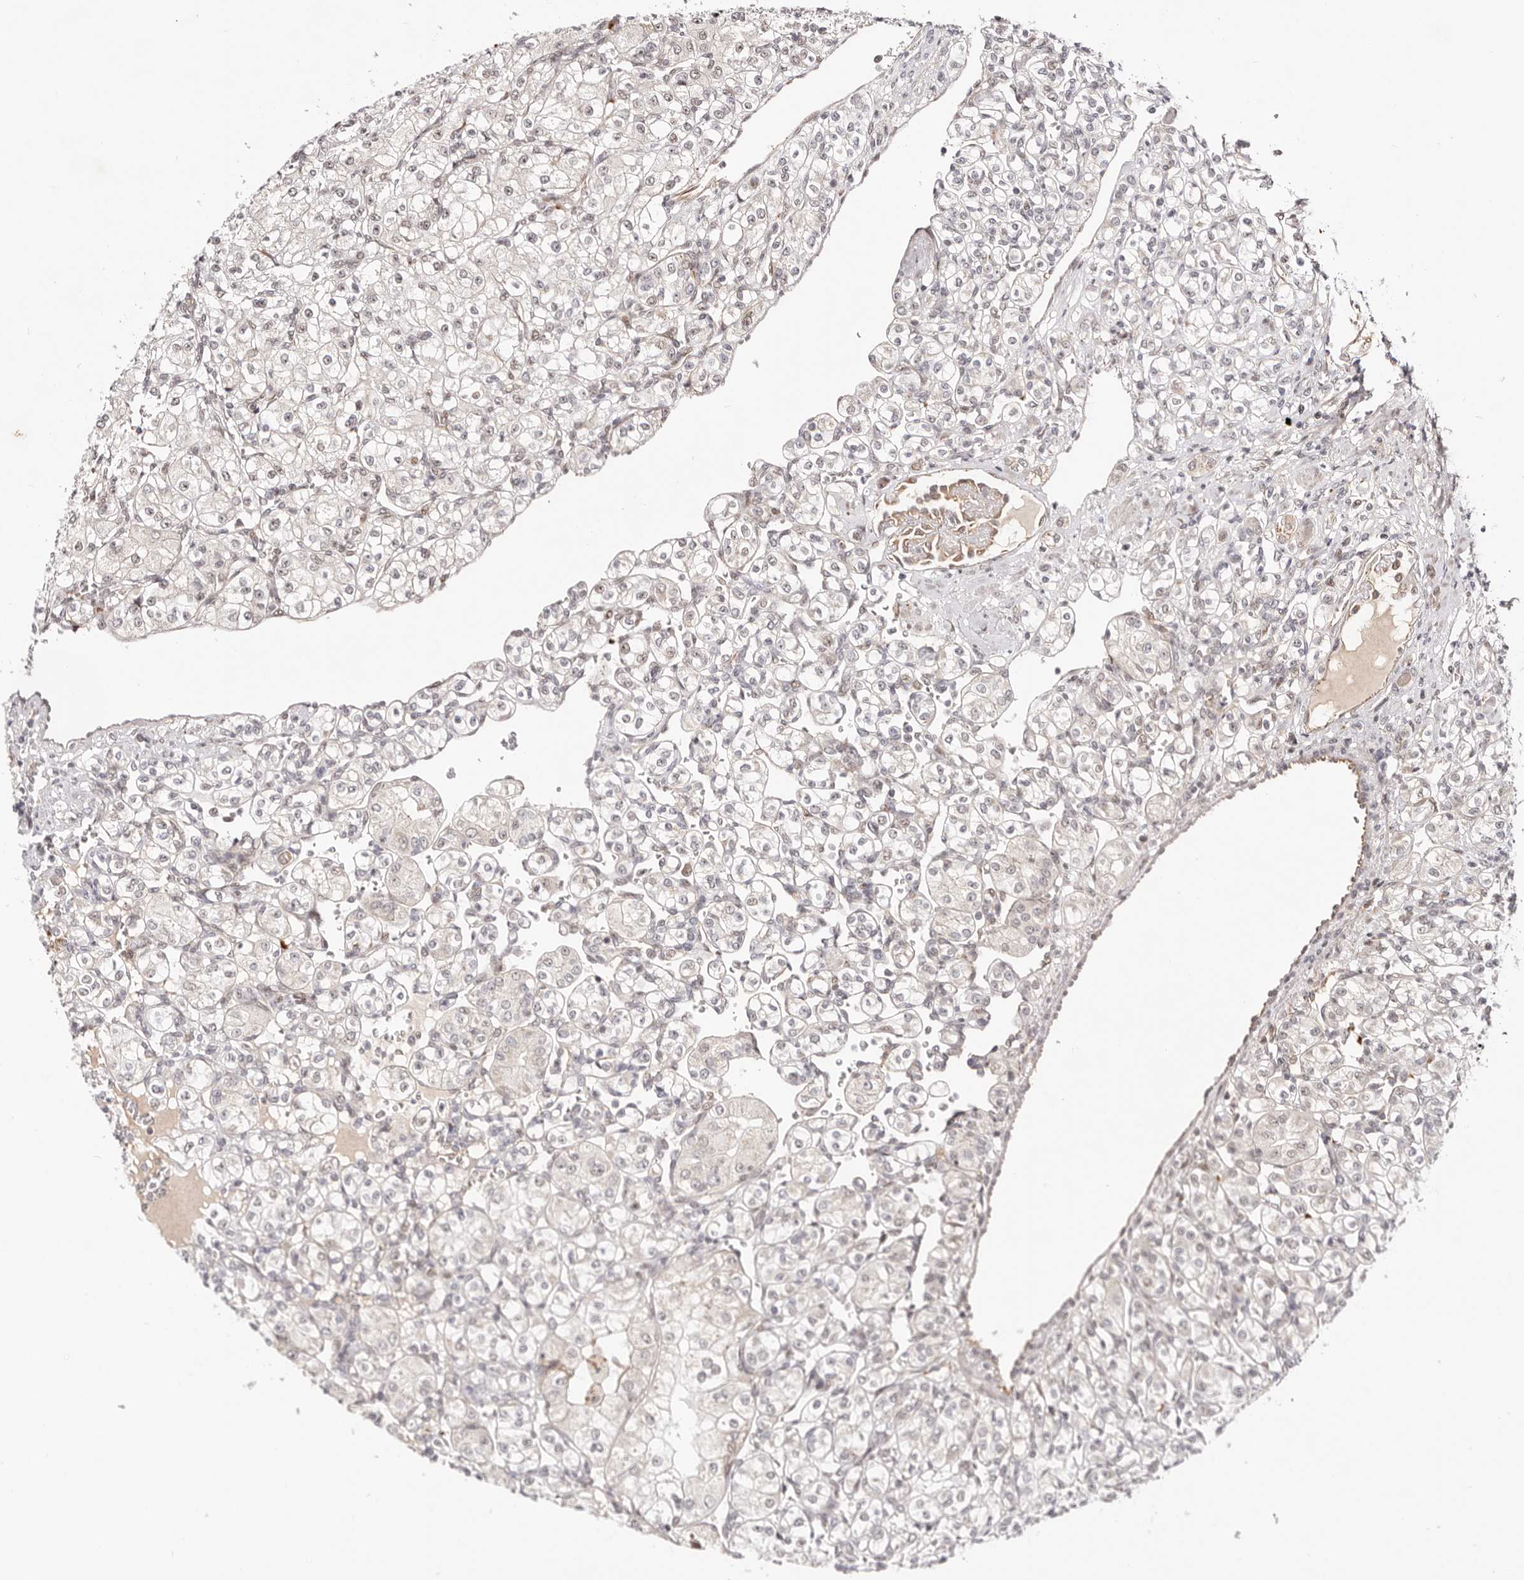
{"staining": {"intensity": "negative", "quantity": "none", "location": "none"}, "tissue": "renal cancer", "cell_type": "Tumor cells", "image_type": "cancer", "snomed": [{"axis": "morphology", "description": "Adenocarcinoma, NOS"}, {"axis": "topography", "description": "Kidney"}], "caption": "Micrograph shows no protein expression in tumor cells of renal adenocarcinoma tissue. Nuclei are stained in blue.", "gene": "WRN", "patient": {"sex": "male", "age": 77}}